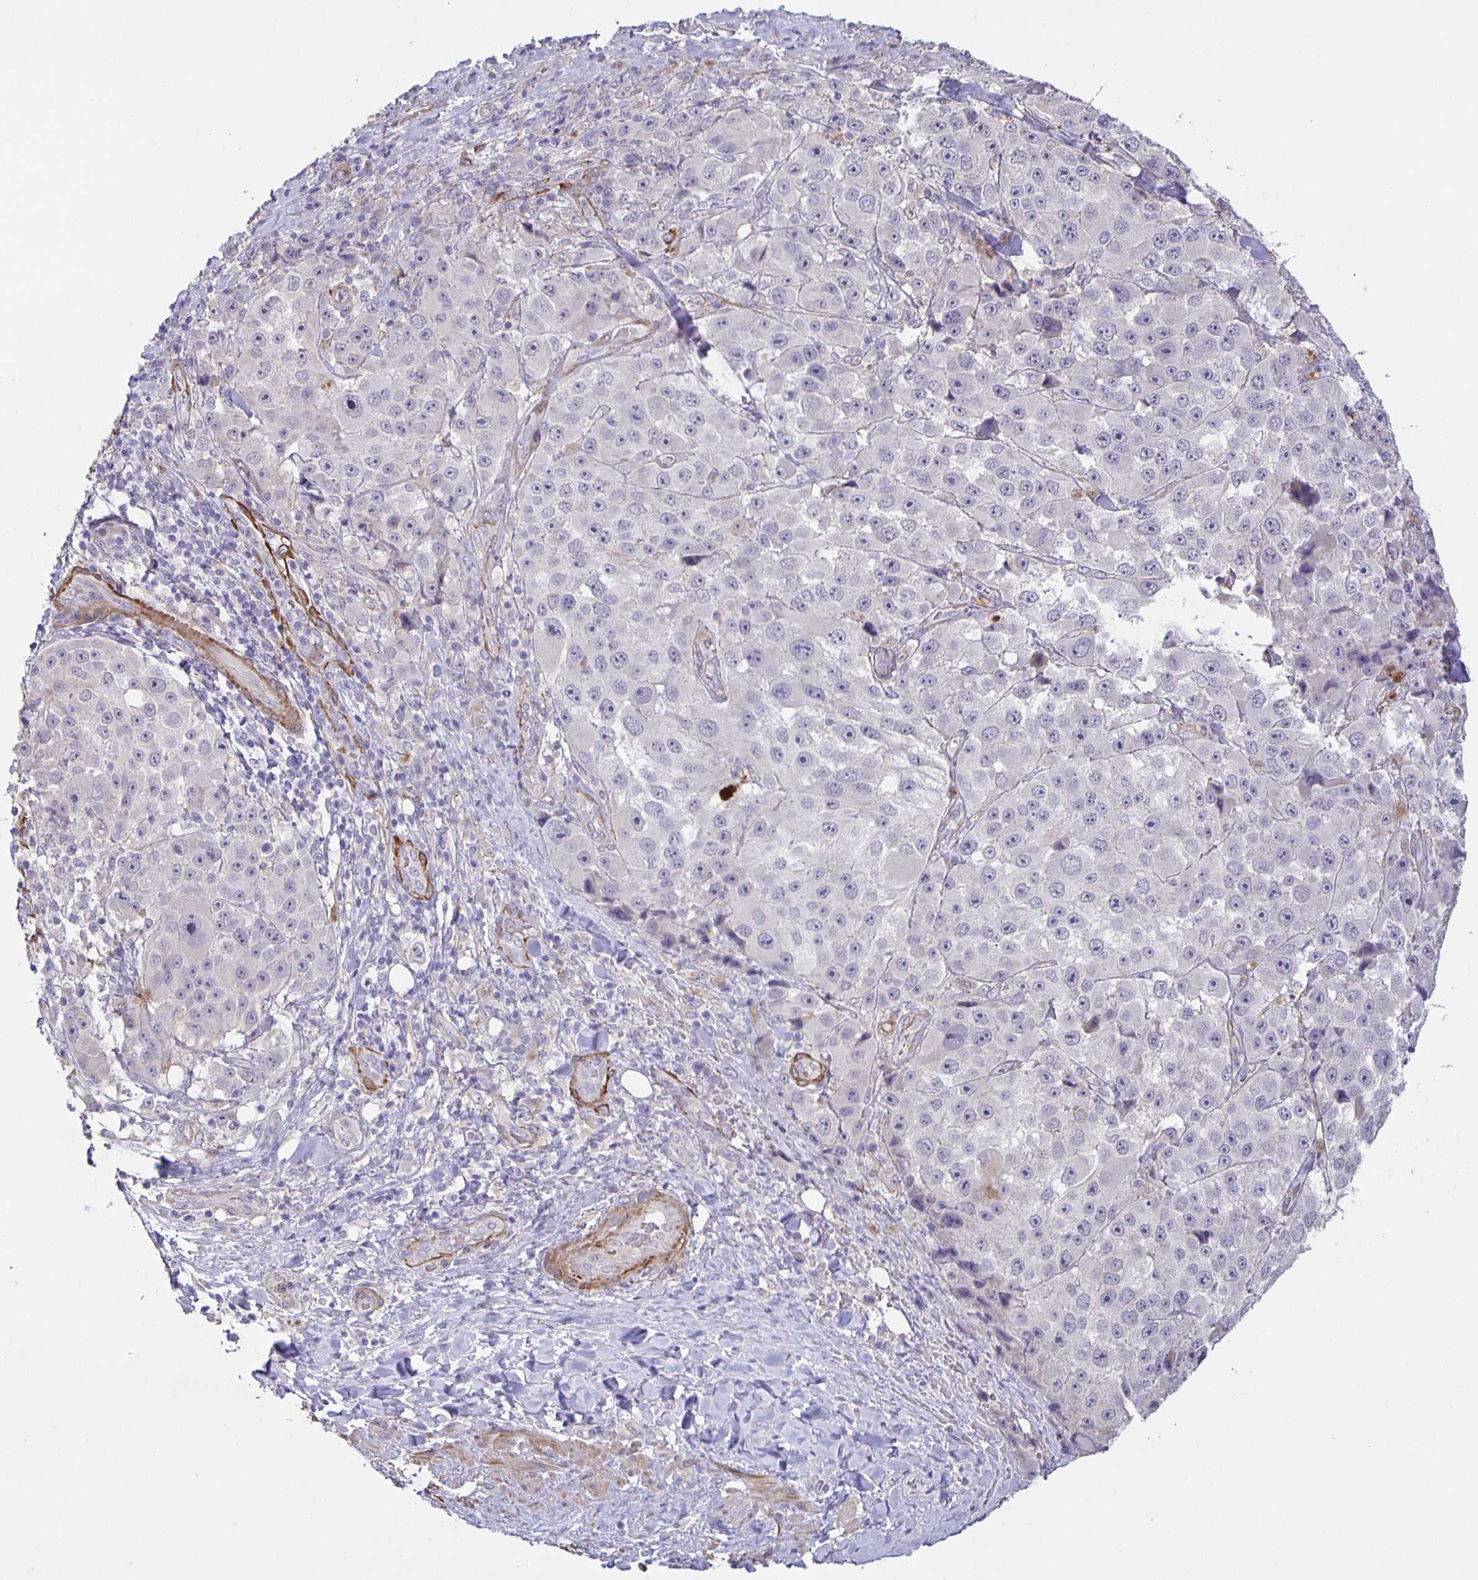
{"staining": {"intensity": "negative", "quantity": "none", "location": "none"}, "tissue": "melanoma", "cell_type": "Tumor cells", "image_type": "cancer", "snomed": [{"axis": "morphology", "description": "Malignant melanoma, Metastatic site"}, {"axis": "topography", "description": "Lymph node"}], "caption": "Tumor cells show no significant staining in malignant melanoma (metastatic site).", "gene": "SRCIN1", "patient": {"sex": "male", "age": 62}}